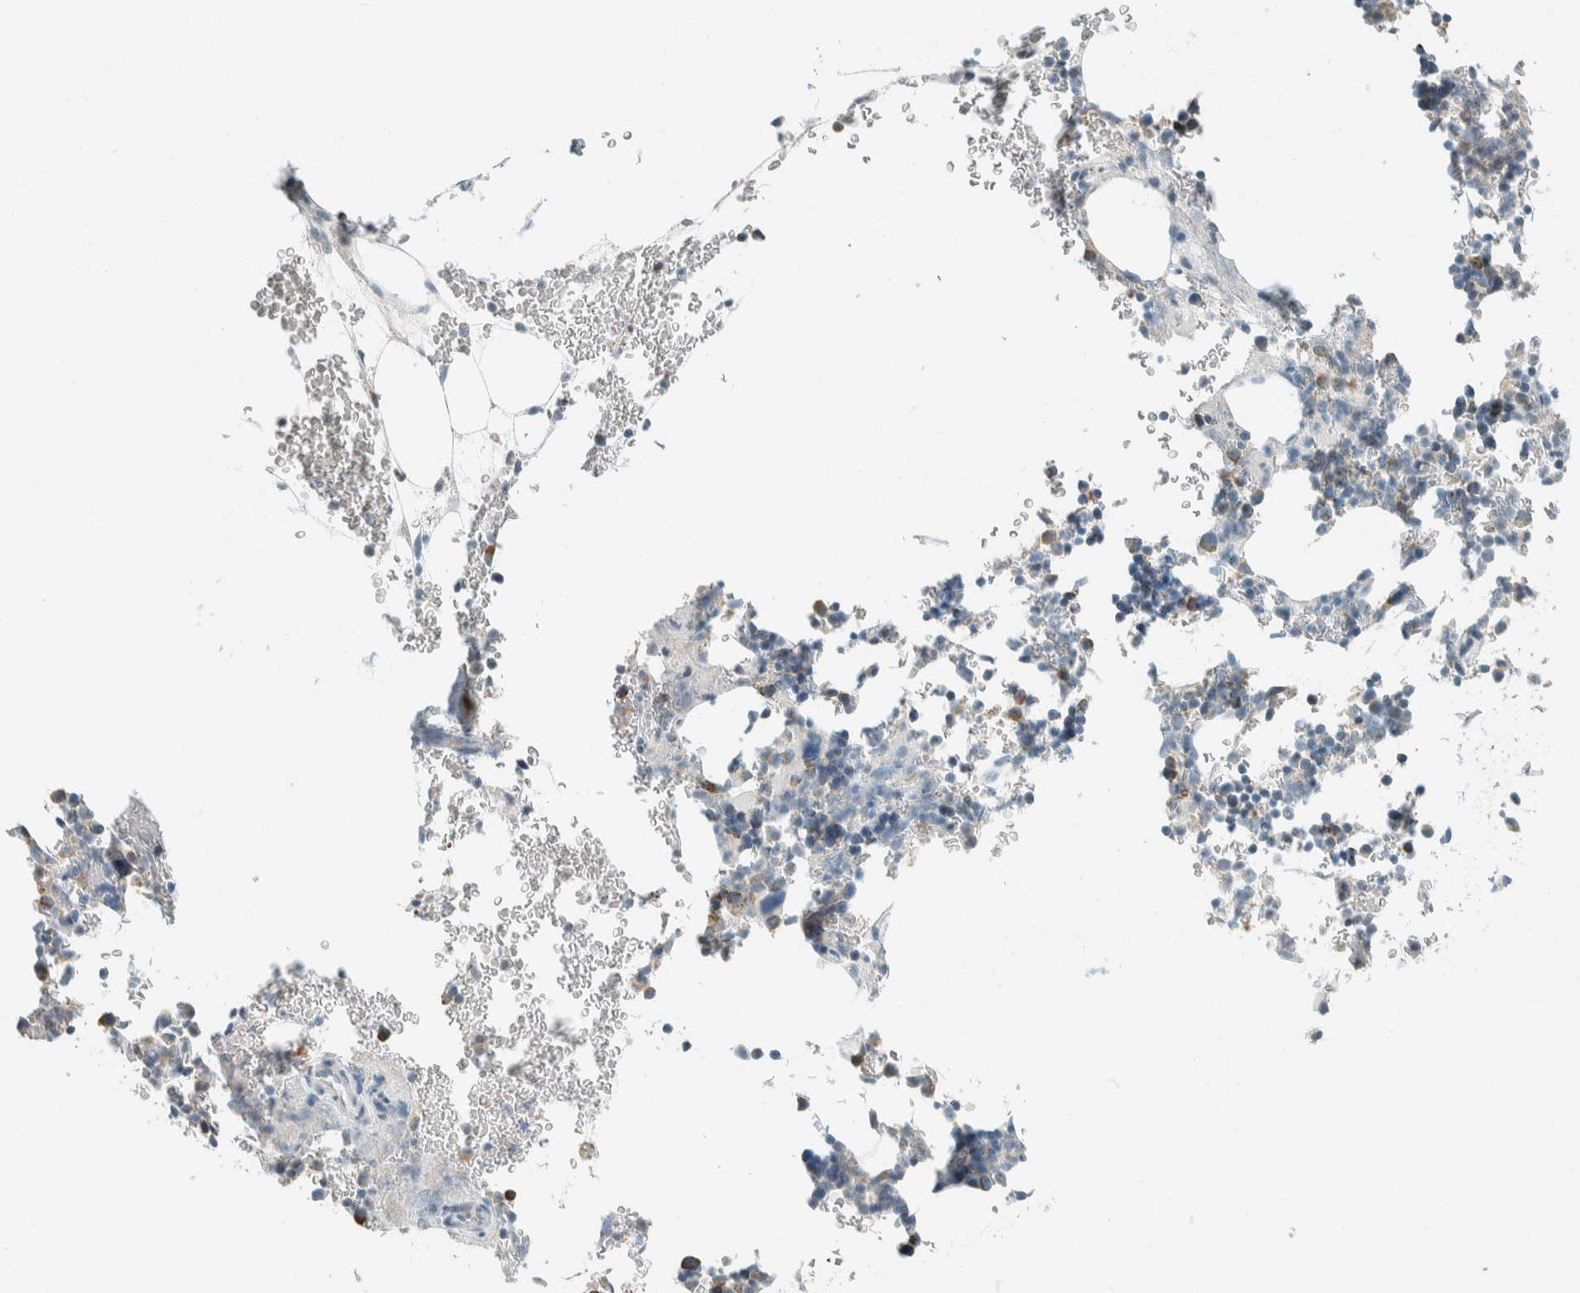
{"staining": {"intensity": "weak", "quantity": "25%-75%", "location": "cytoplasmic/membranous"}, "tissue": "bone marrow", "cell_type": "Hematopoietic cells", "image_type": "normal", "snomed": [{"axis": "morphology", "description": "Normal tissue, NOS"}, {"axis": "topography", "description": "Bone marrow"}], "caption": "Immunohistochemistry (DAB) staining of normal bone marrow displays weak cytoplasmic/membranous protein expression in approximately 25%-75% of hematopoietic cells.", "gene": "AARSD1", "patient": {"sex": "female", "age": 81}}